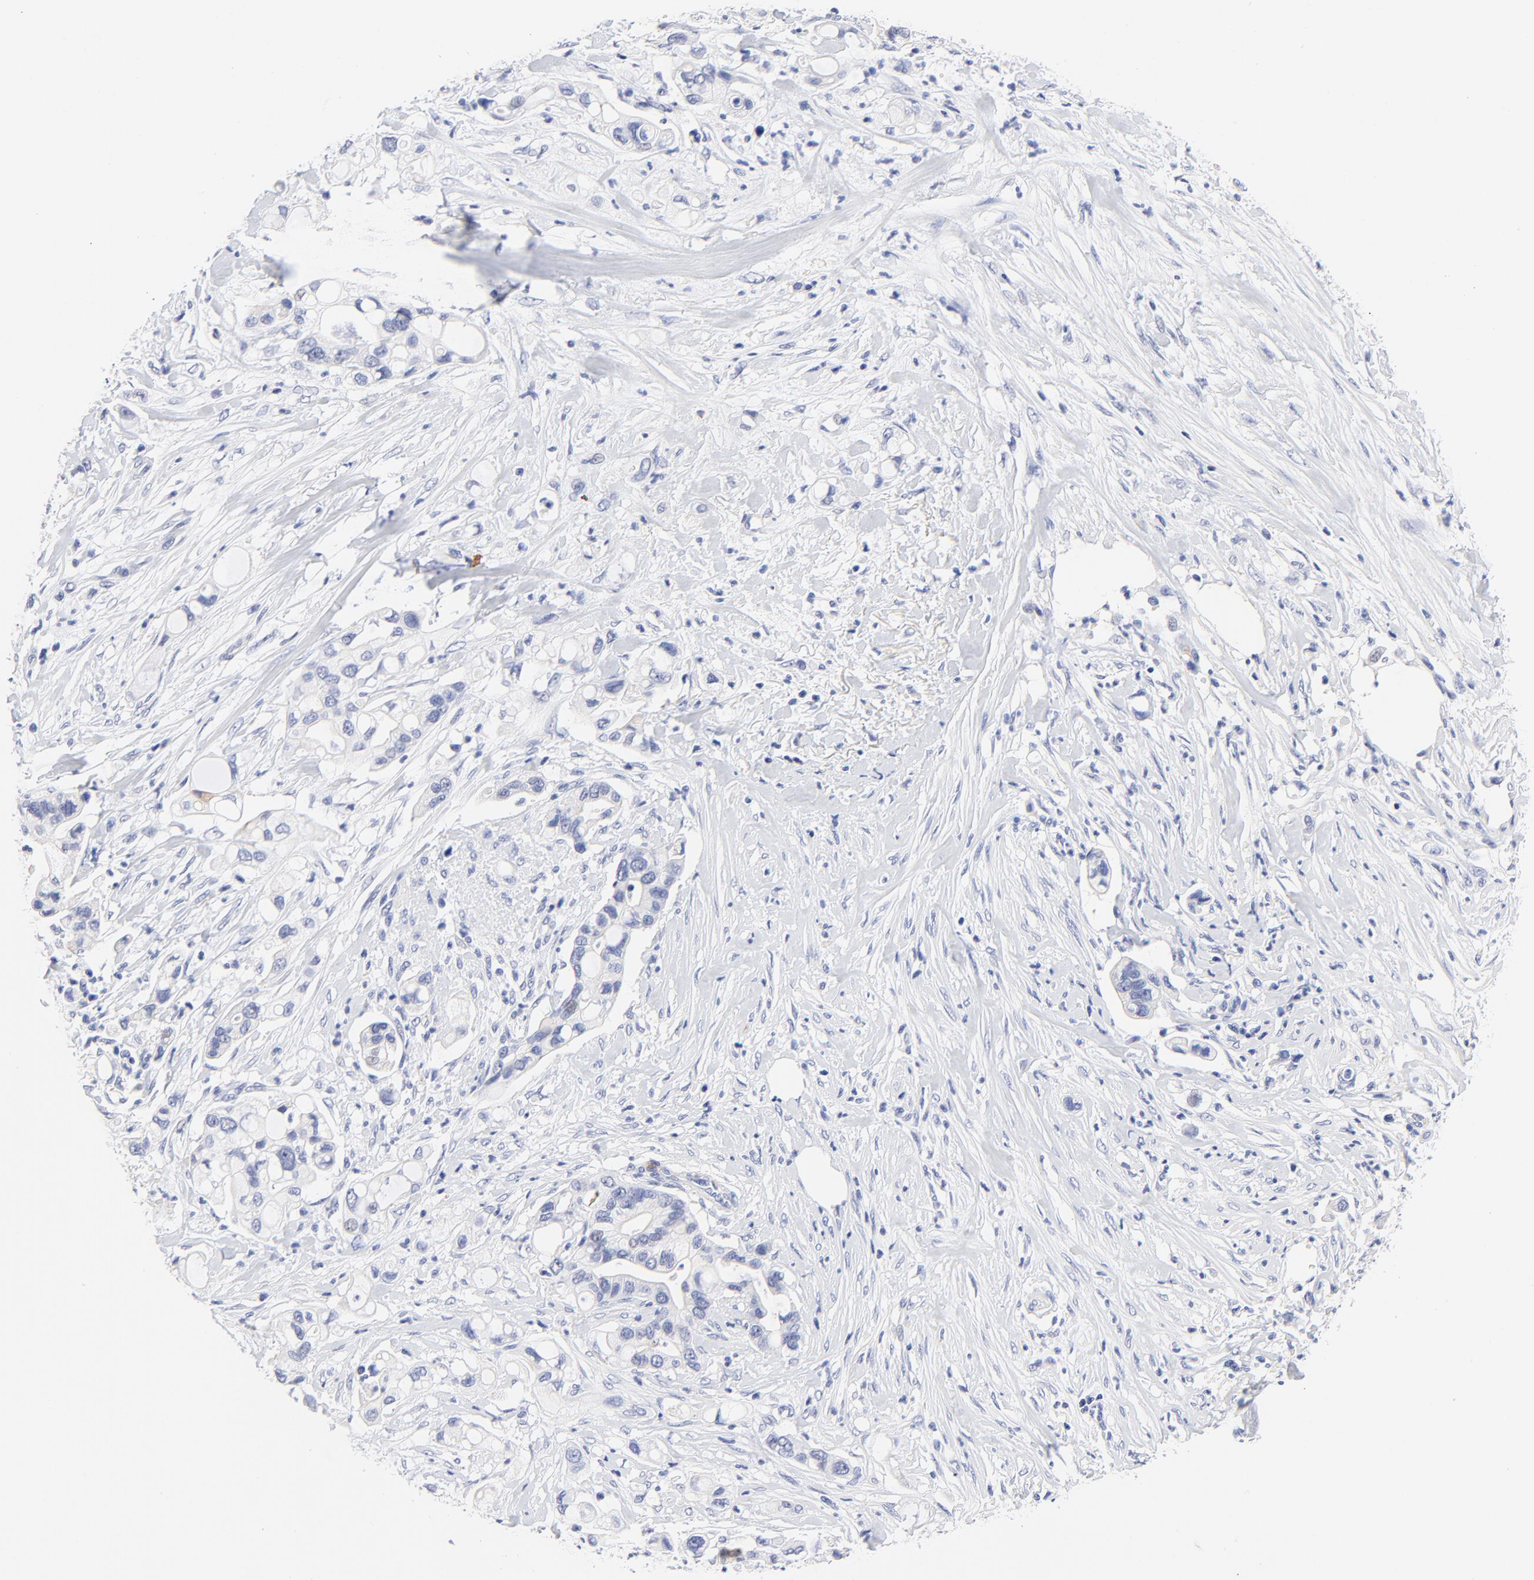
{"staining": {"intensity": "negative", "quantity": "none", "location": "none"}, "tissue": "pancreatic cancer", "cell_type": "Tumor cells", "image_type": "cancer", "snomed": [{"axis": "morphology", "description": "Adenocarcinoma, NOS"}, {"axis": "topography", "description": "Pancreas"}], "caption": "The IHC micrograph has no significant staining in tumor cells of adenocarcinoma (pancreatic) tissue.", "gene": "FAM117B", "patient": {"sex": "male", "age": 70}}